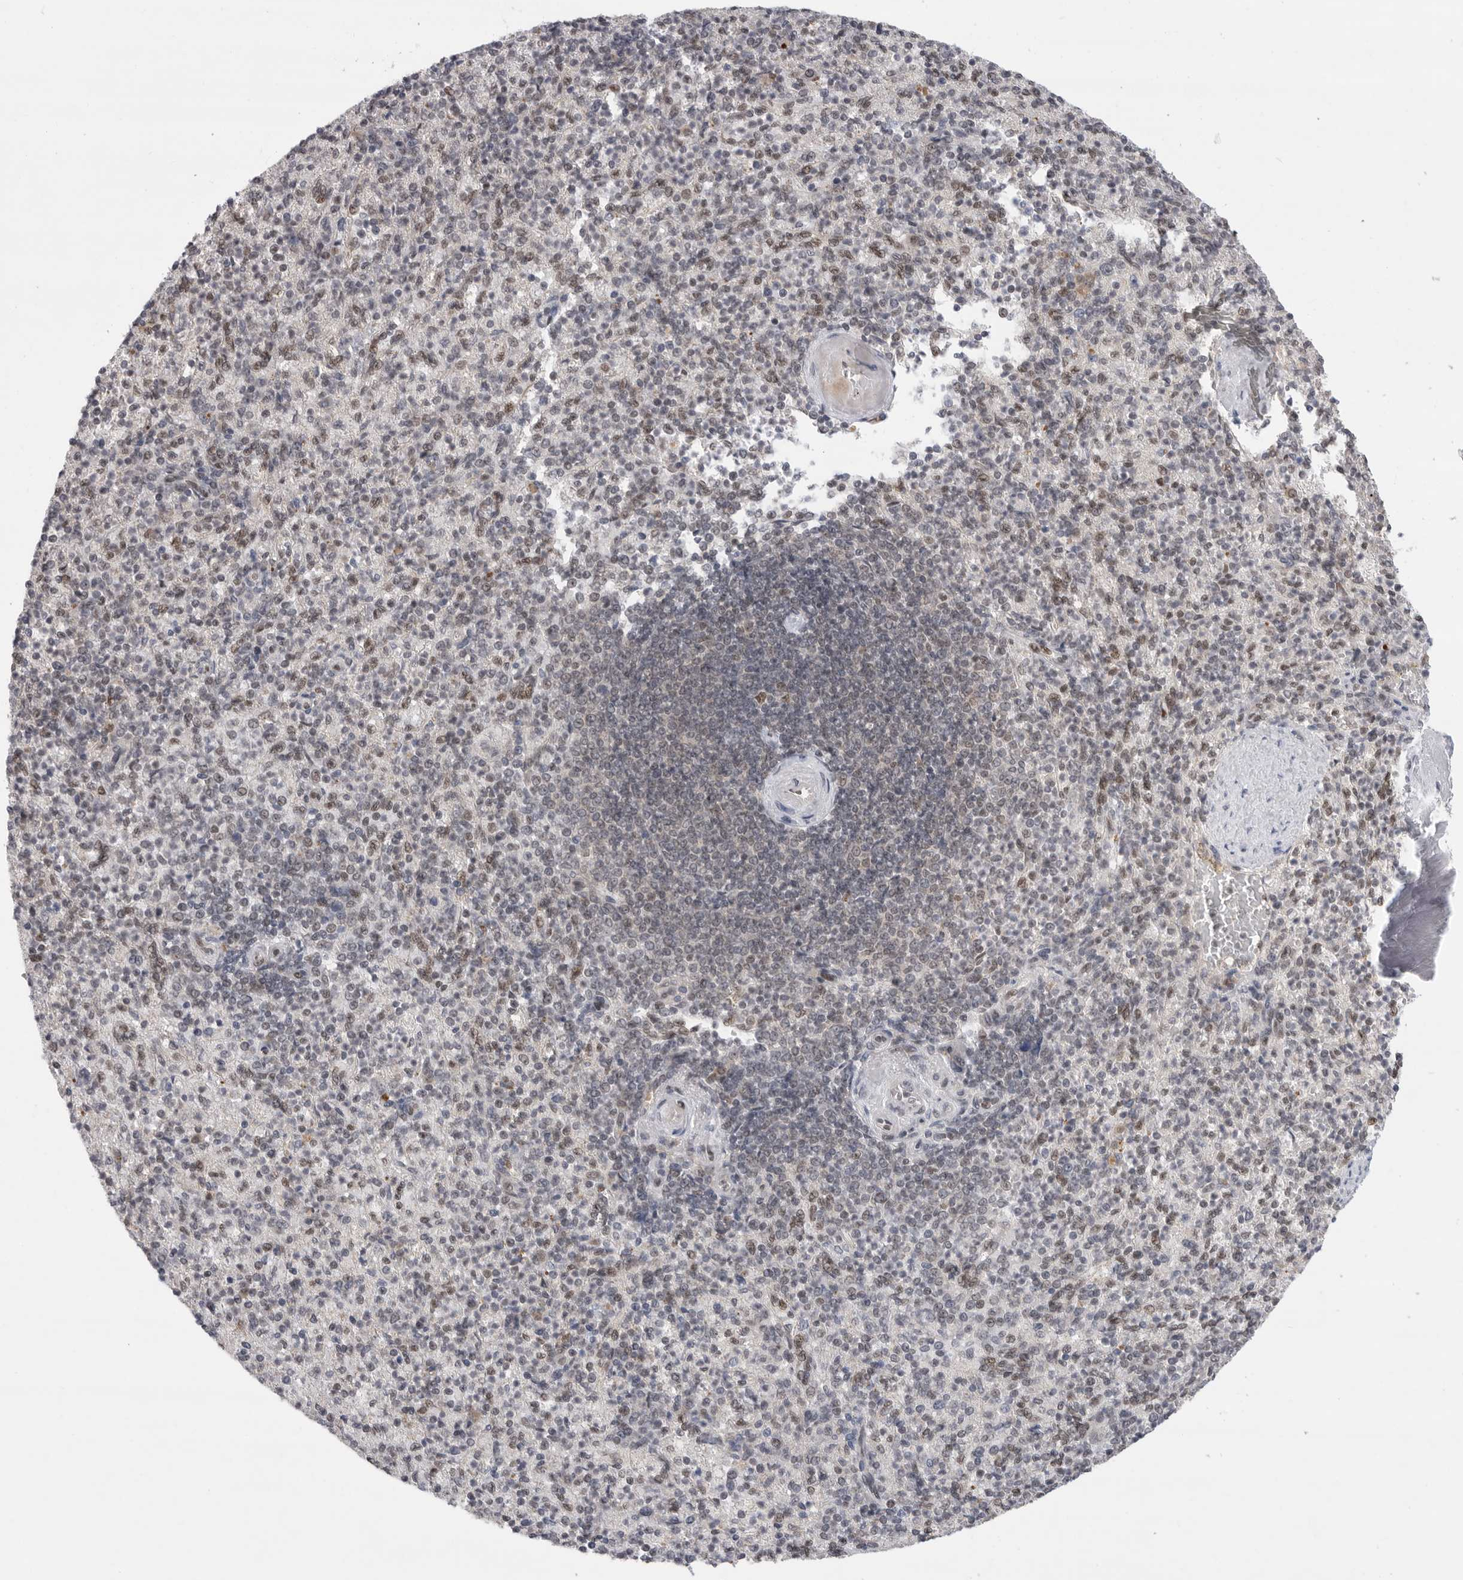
{"staining": {"intensity": "weak", "quantity": "<25%", "location": "nuclear"}, "tissue": "spleen", "cell_type": "Cells in red pulp", "image_type": "normal", "snomed": [{"axis": "morphology", "description": "Normal tissue, NOS"}, {"axis": "topography", "description": "Spleen"}], "caption": "Image shows no significant protein expression in cells in red pulp of benign spleen. Nuclei are stained in blue.", "gene": "ZNF830", "patient": {"sex": "female", "age": 74}}